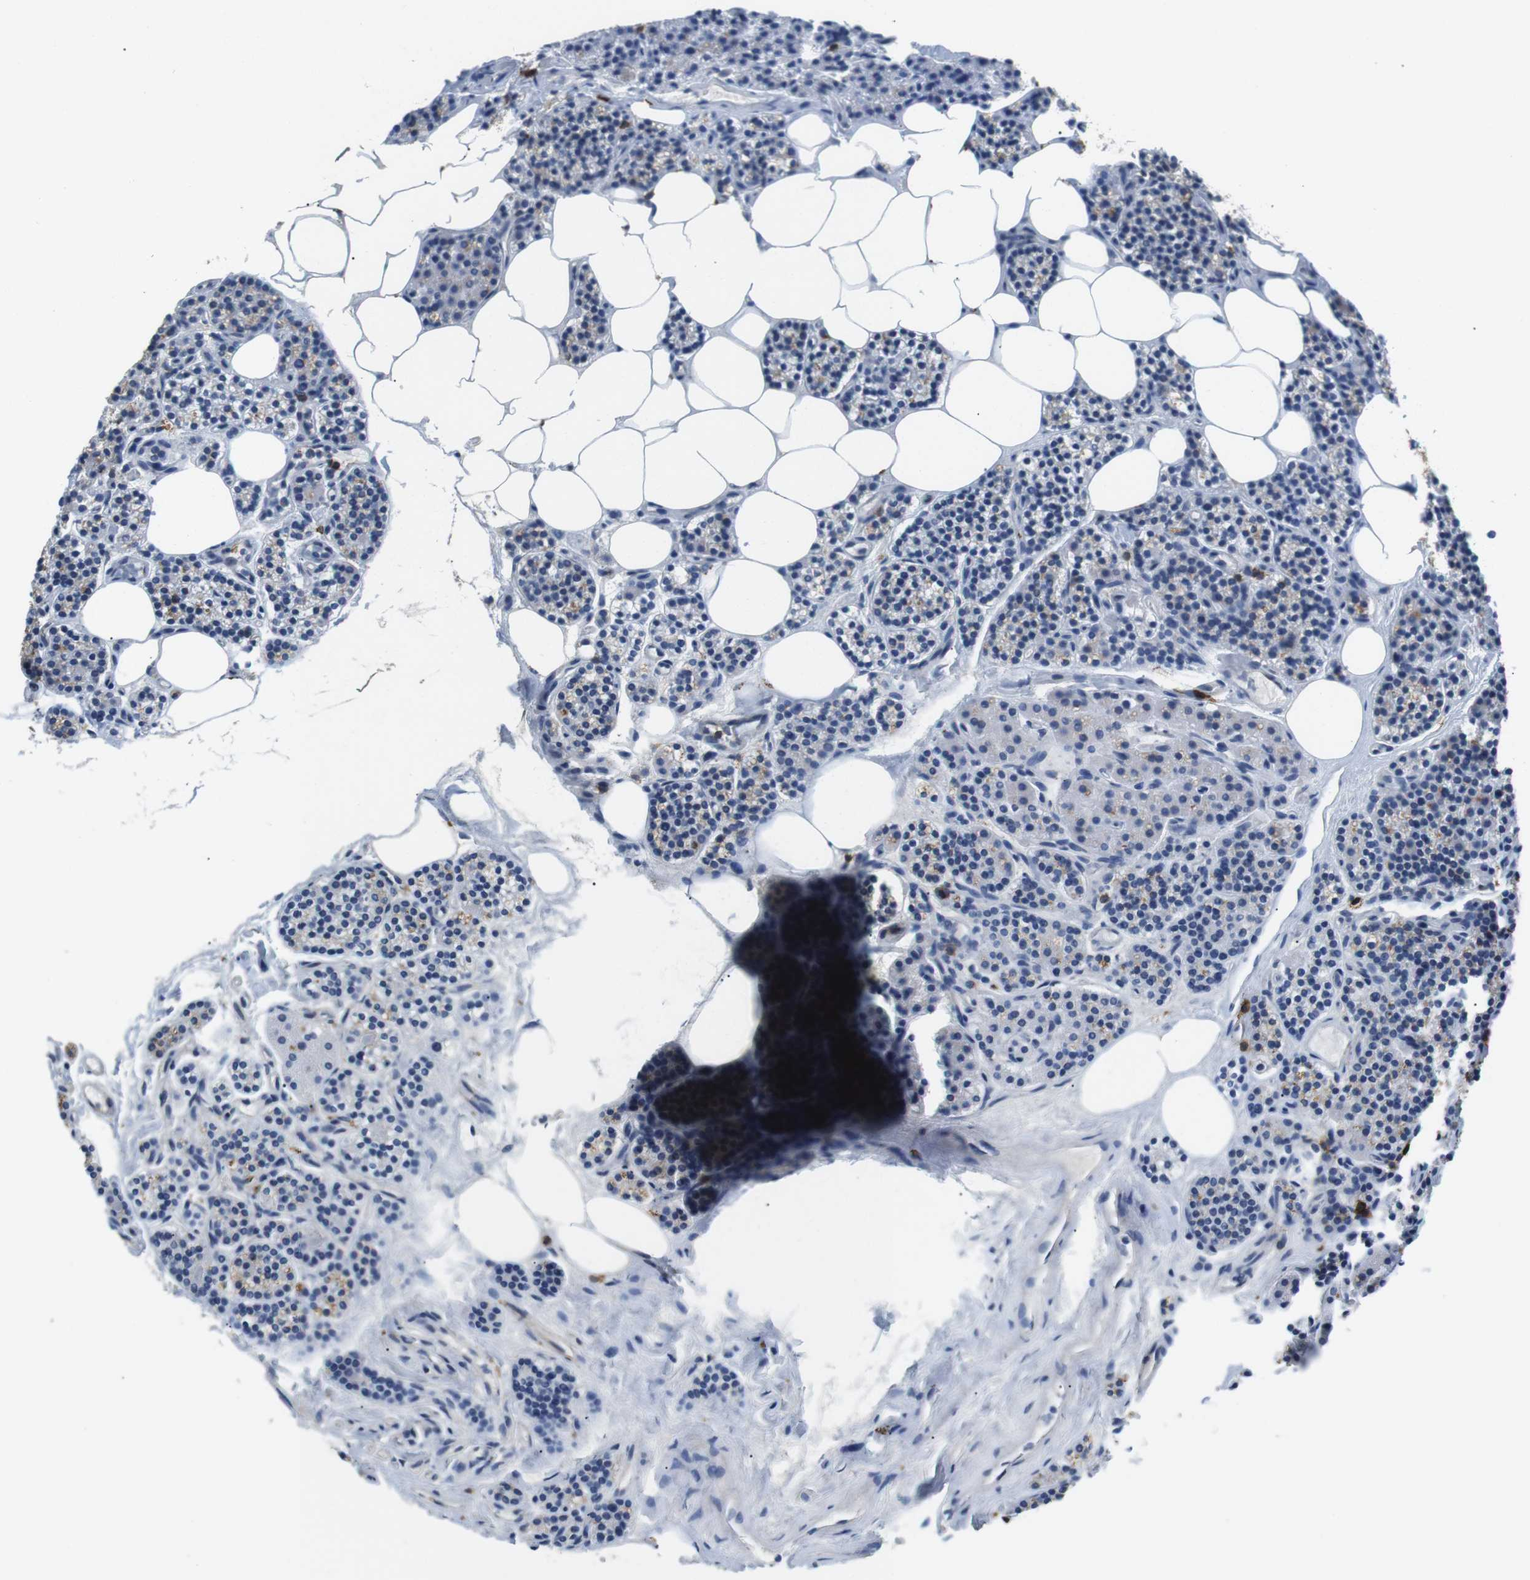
{"staining": {"intensity": "negative", "quantity": "none", "location": "none"}, "tissue": "parathyroid gland", "cell_type": "Glandular cells", "image_type": "normal", "snomed": [{"axis": "morphology", "description": "Normal tissue, NOS"}, {"axis": "morphology", "description": "Adenoma, NOS"}, {"axis": "topography", "description": "Parathyroid gland"}], "caption": "Human parathyroid gland stained for a protein using IHC reveals no staining in glandular cells.", "gene": "CD6", "patient": {"sex": "female", "age": 74}}